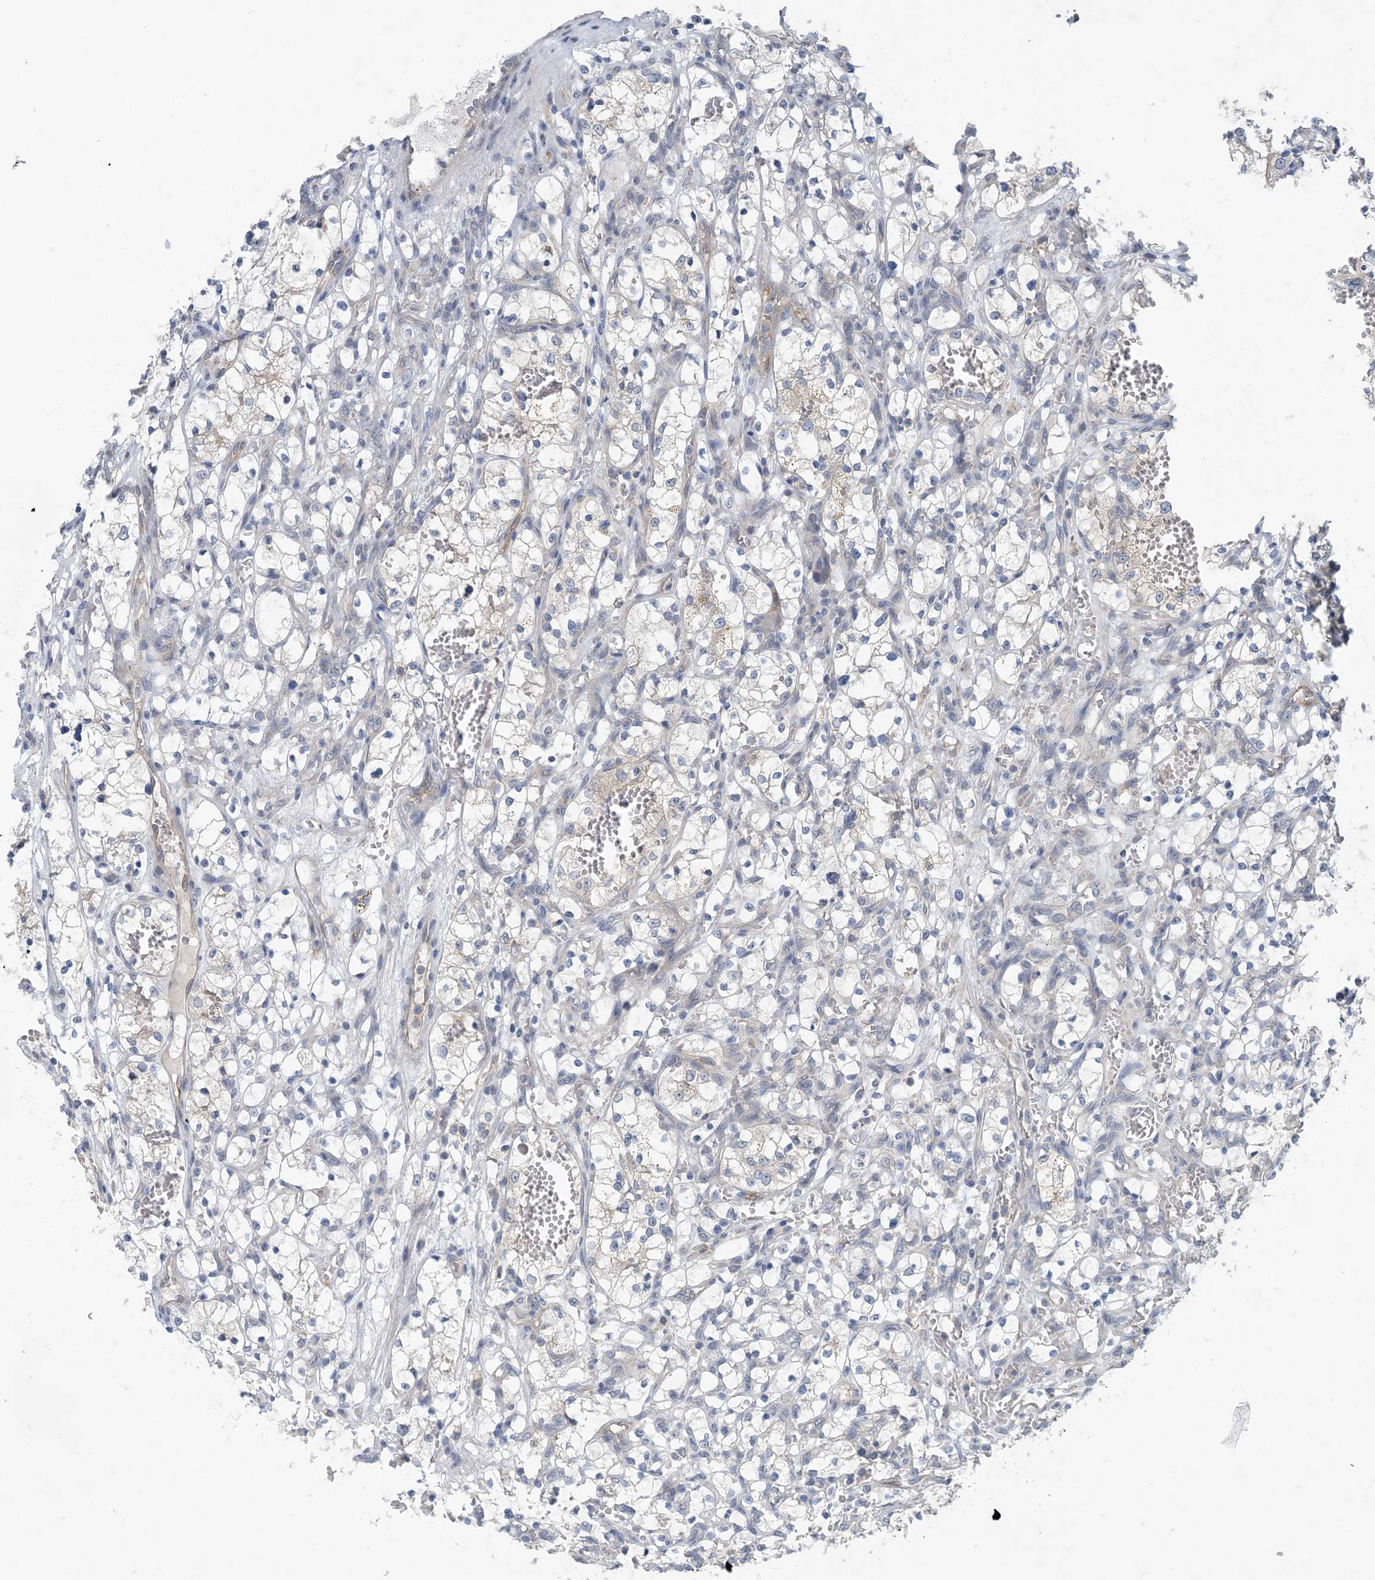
{"staining": {"intensity": "negative", "quantity": "none", "location": "none"}, "tissue": "renal cancer", "cell_type": "Tumor cells", "image_type": "cancer", "snomed": [{"axis": "morphology", "description": "Adenocarcinoma, NOS"}, {"axis": "topography", "description": "Kidney"}], "caption": "A photomicrograph of human adenocarcinoma (renal) is negative for staining in tumor cells.", "gene": "HIKESHI", "patient": {"sex": "female", "age": 69}}